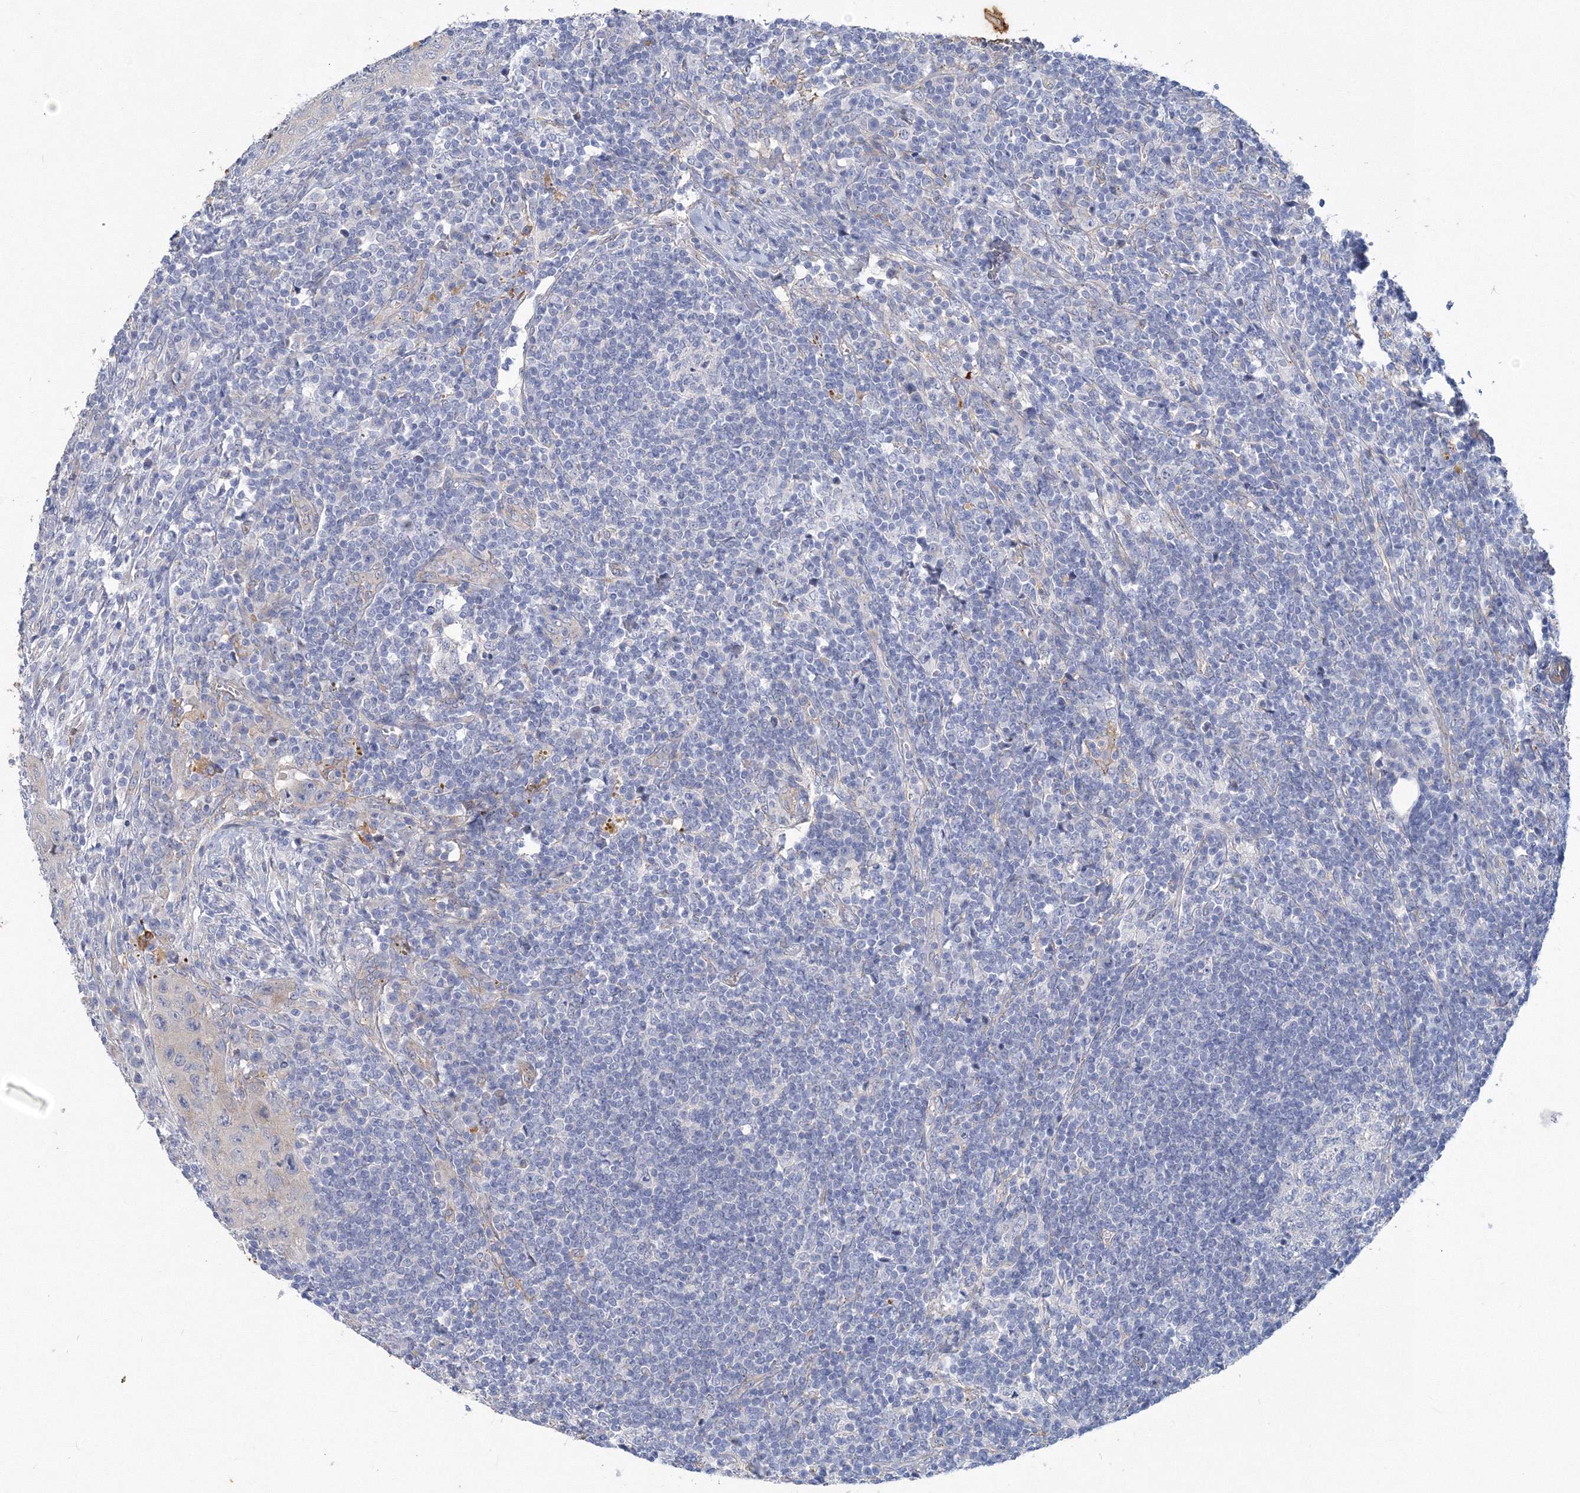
{"staining": {"intensity": "negative", "quantity": "none", "location": "none"}, "tissue": "lymph node", "cell_type": "Germinal center cells", "image_type": "normal", "snomed": [{"axis": "morphology", "description": "Normal tissue, NOS"}, {"axis": "morphology", "description": "Squamous cell carcinoma, metastatic, NOS"}, {"axis": "topography", "description": "Lymph node"}], "caption": "A high-resolution micrograph shows IHC staining of benign lymph node, which demonstrates no significant expression in germinal center cells. (DAB (3,3'-diaminobenzidine) IHC visualized using brightfield microscopy, high magnification).", "gene": "TANC1", "patient": {"sex": "male", "age": 73}}